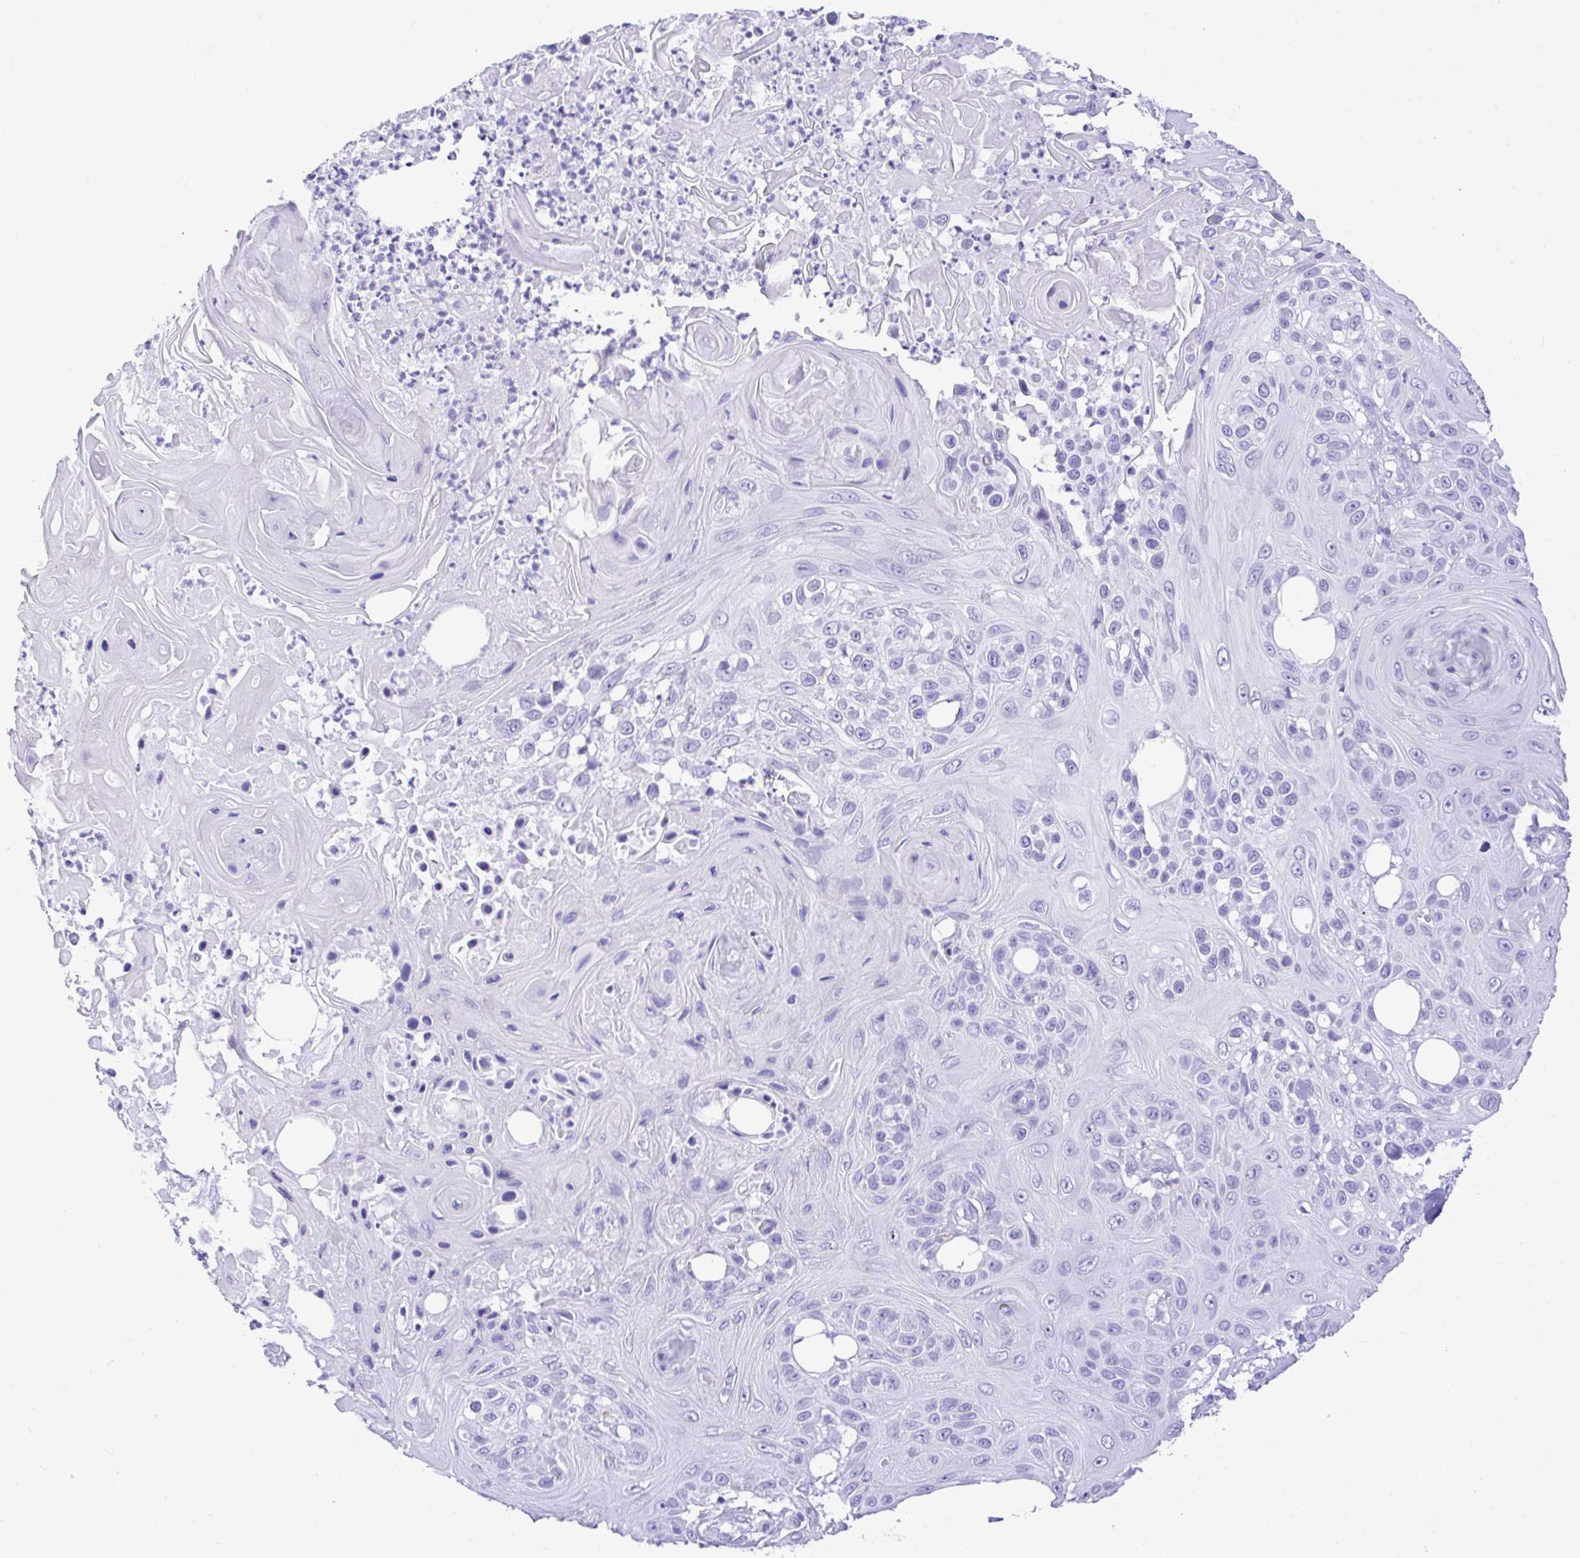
{"staining": {"intensity": "negative", "quantity": "none", "location": "none"}, "tissue": "skin cancer", "cell_type": "Tumor cells", "image_type": "cancer", "snomed": [{"axis": "morphology", "description": "Squamous cell carcinoma, NOS"}, {"axis": "topography", "description": "Skin"}], "caption": "IHC micrograph of neoplastic tissue: human skin cancer stained with DAB shows no significant protein staining in tumor cells.", "gene": "SELENOV", "patient": {"sex": "male", "age": 82}}